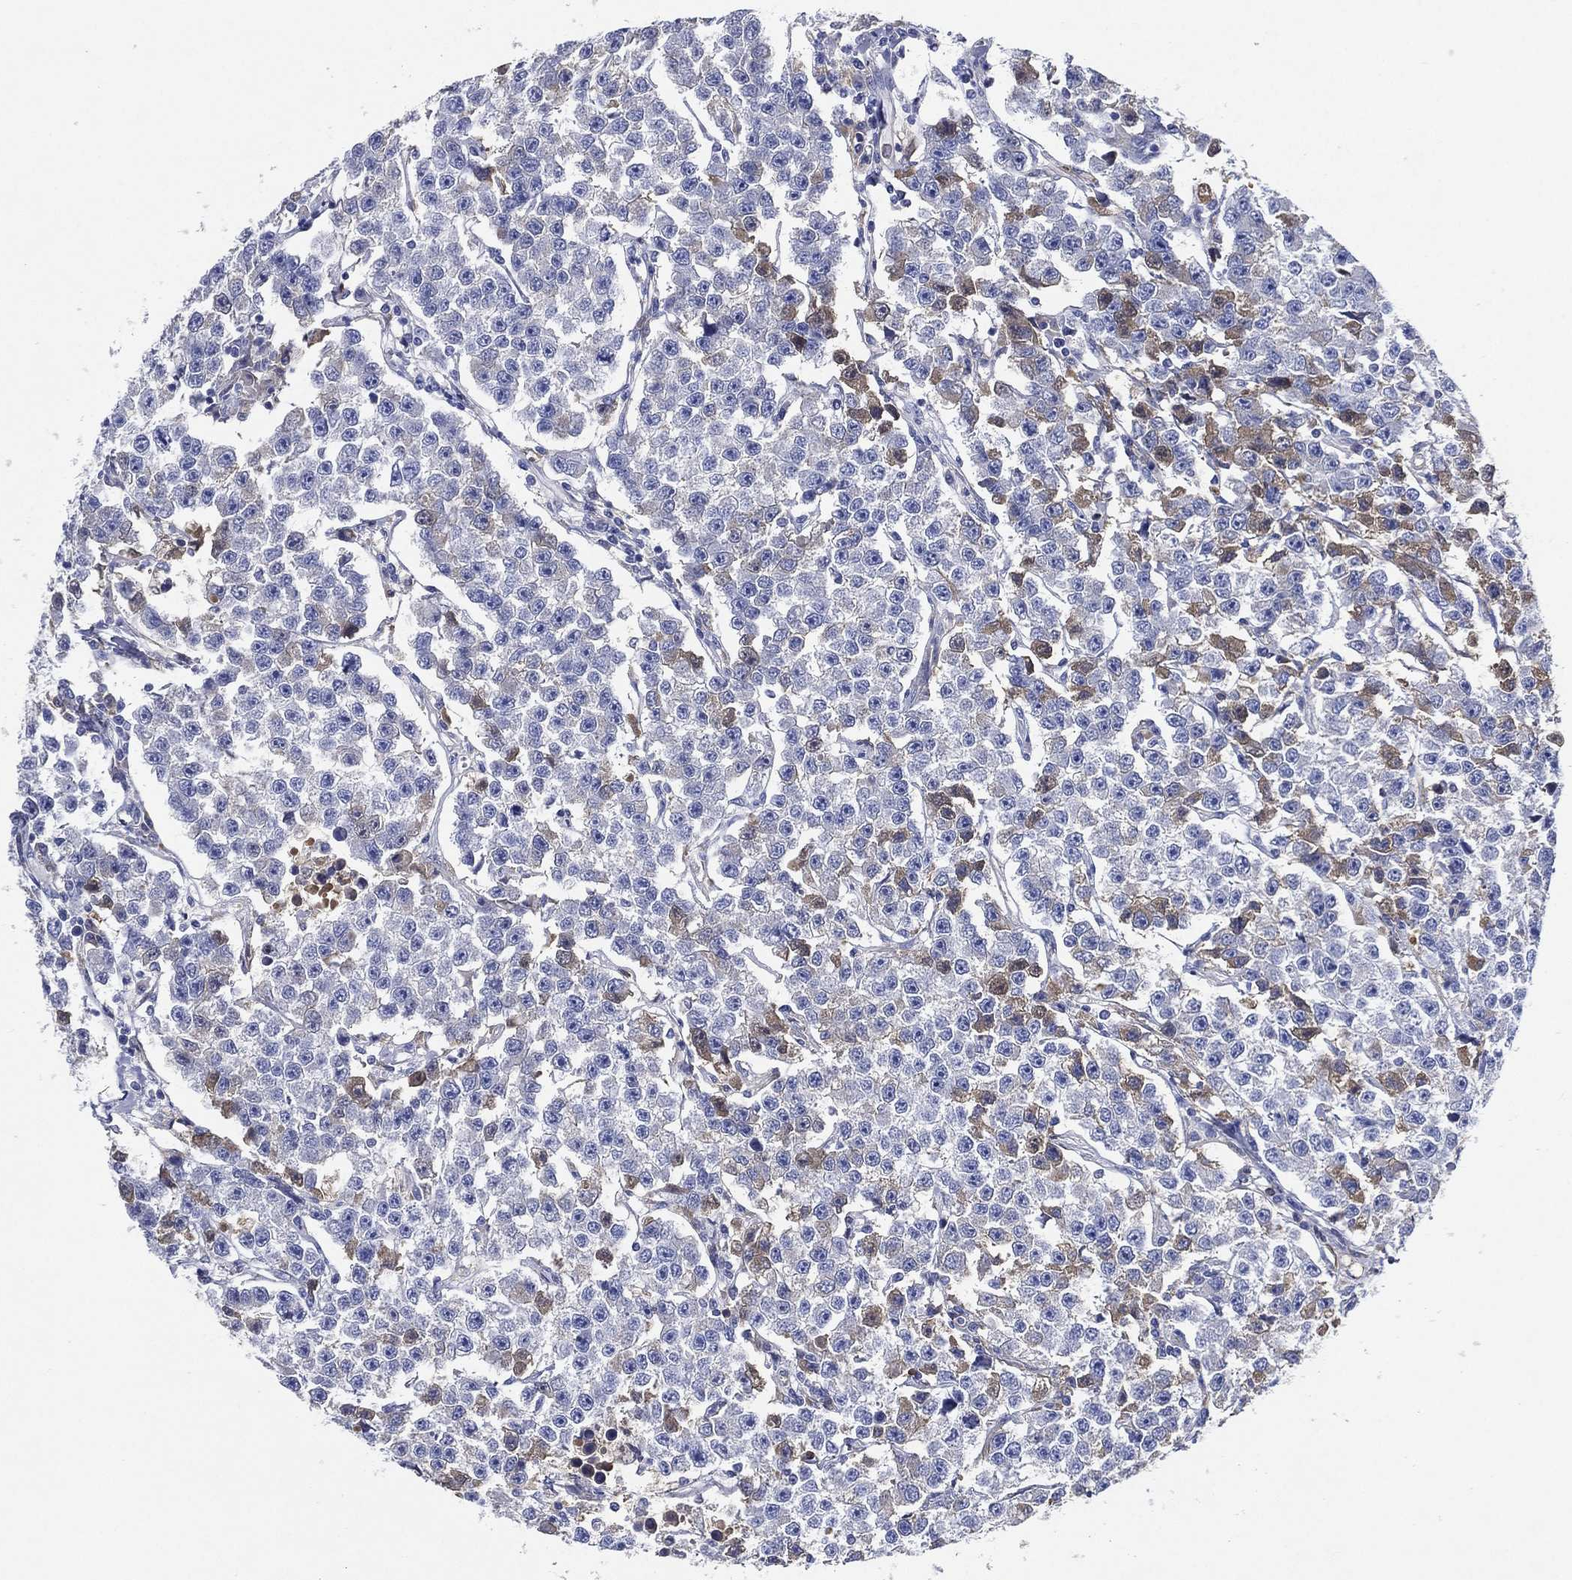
{"staining": {"intensity": "negative", "quantity": "none", "location": "none"}, "tissue": "testis cancer", "cell_type": "Tumor cells", "image_type": "cancer", "snomed": [{"axis": "morphology", "description": "Seminoma, NOS"}, {"axis": "topography", "description": "Testis"}], "caption": "High power microscopy micrograph of an immunohistochemistry (IHC) image of testis cancer (seminoma), revealing no significant expression in tumor cells.", "gene": "TMPRSS11D", "patient": {"sex": "male", "age": 59}}